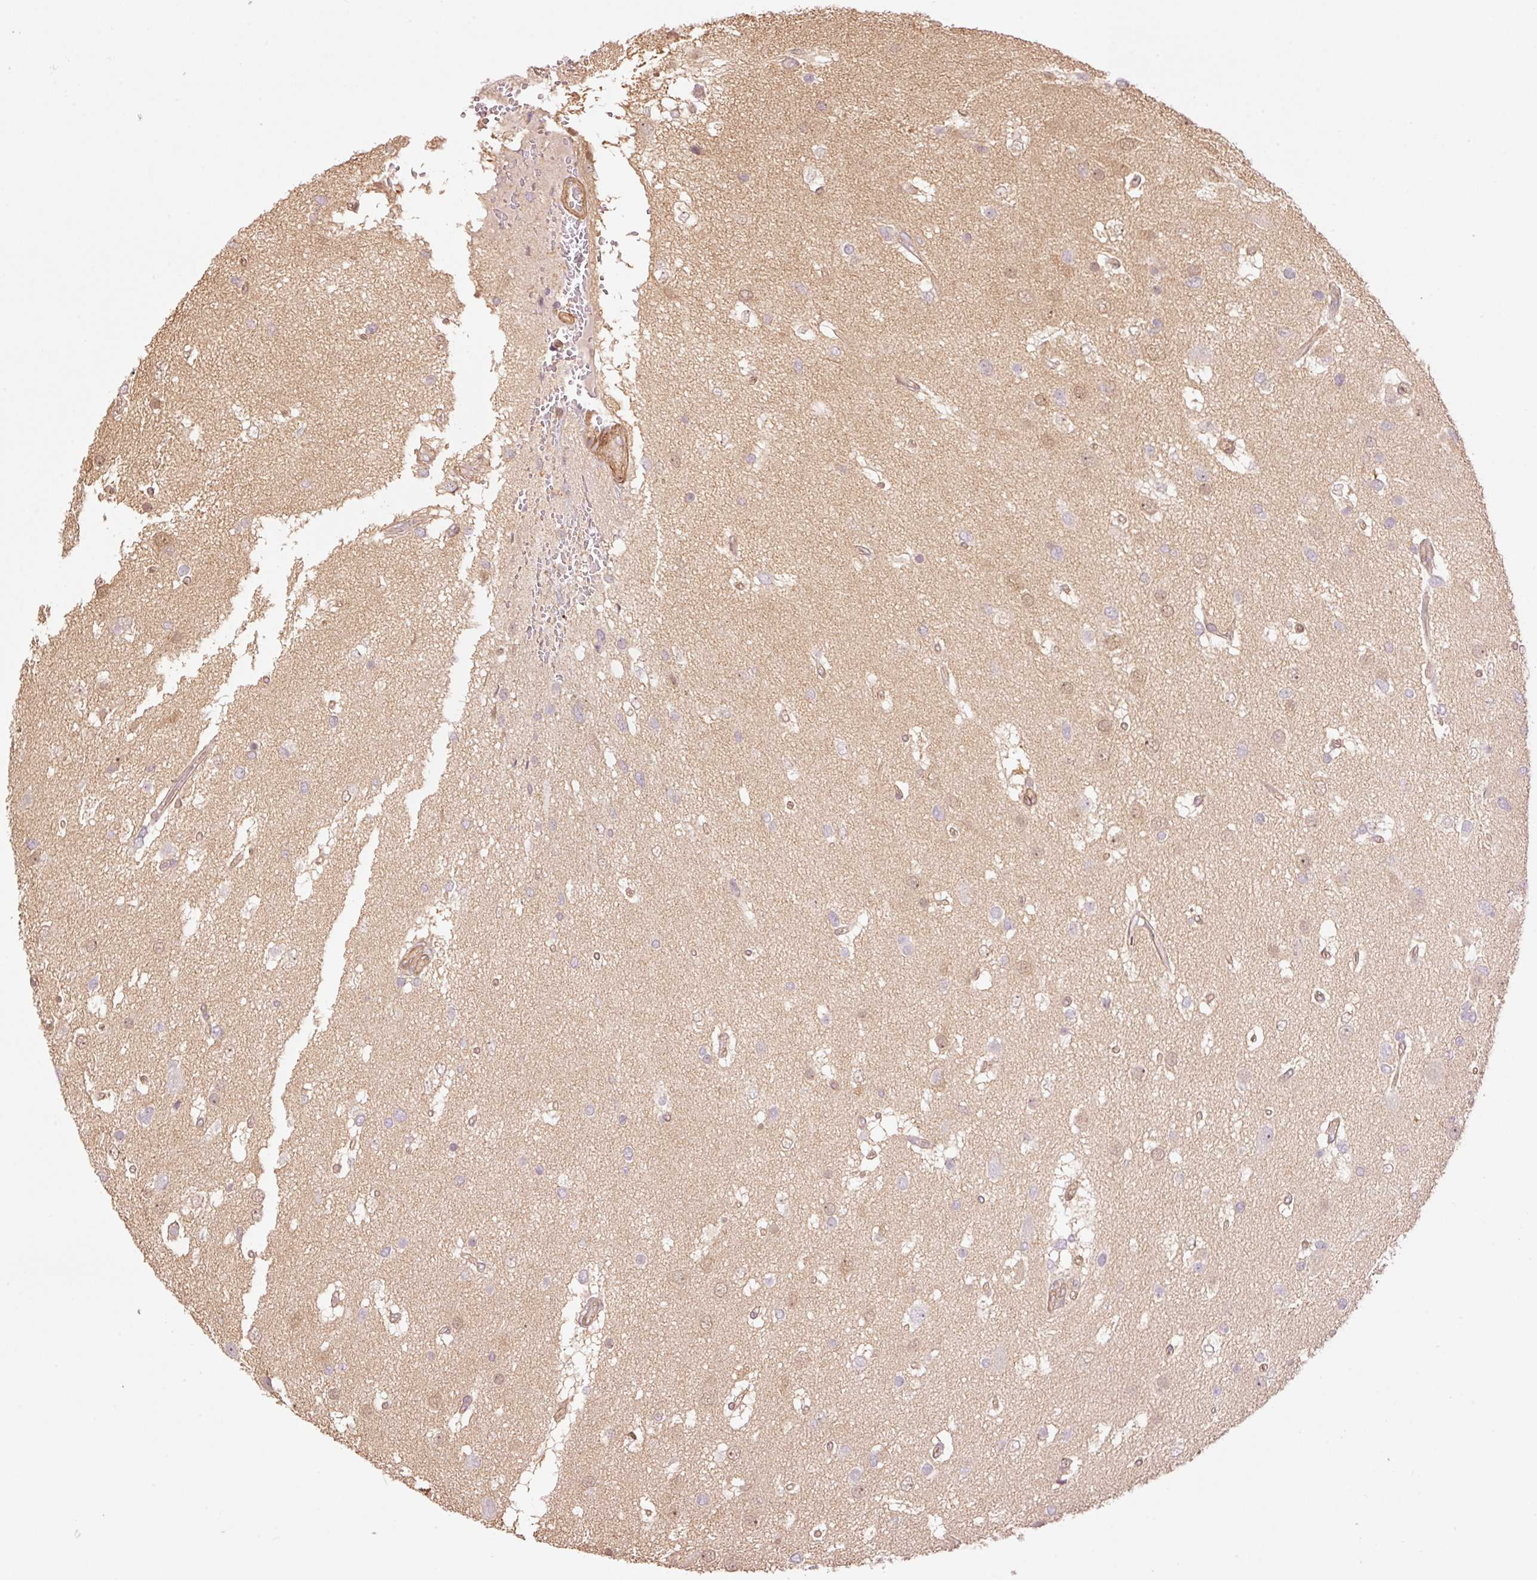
{"staining": {"intensity": "weak", "quantity": "<25%", "location": "cytoplasmic/membranous,nuclear"}, "tissue": "glioma", "cell_type": "Tumor cells", "image_type": "cancer", "snomed": [{"axis": "morphology", "description": "Glioma, malignant, High grade"}, {"axis": "topography", "description": "Brain"}], "caption": "IHC photomicrograph of human high-grade glioma (malignant) stained for a protein (brown), which exhibits no expression in tumor cells. (Brightfield microscopy of DAB immunohistochemistry (IHC) at high magnification).", "gene": "PPP1R1B", "patient": {"sex": "male", "age": 53}}